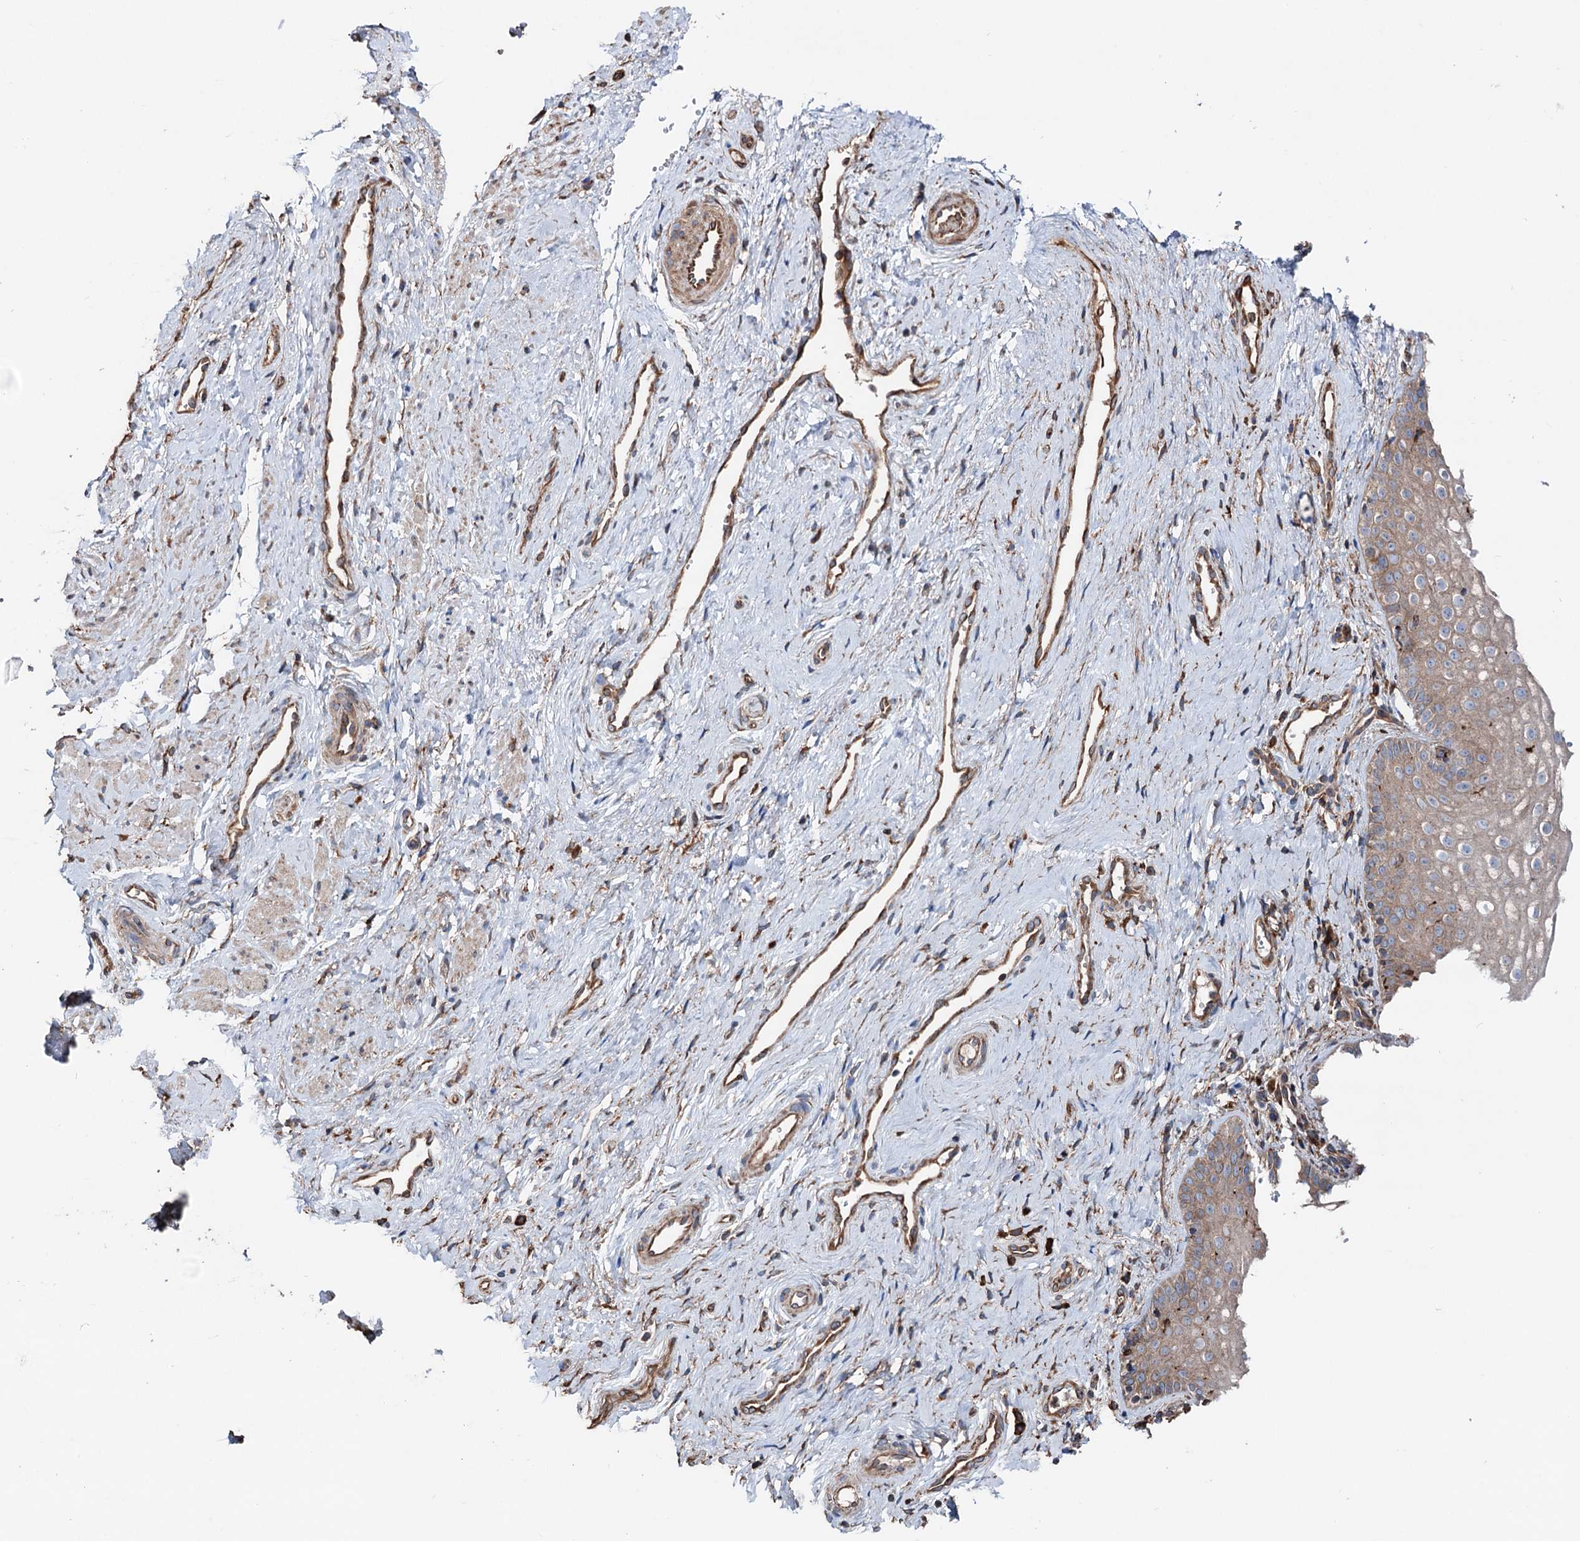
{"staining": {"intensity": "weak", "quantity": "25%-75%", "location": "cytoplasmic/membranous"}, "tissue": "vagina", "cell_type": "Squamous epithelial cells", "image_type": "normal", "snomed": [{"axis": "morphology", "description": "Normal tissue, NOS"}, {"axis": "topography", "description": "Vagina"}], "caption": "Squamous epithelial cells display low levels of weak cytoplasmic/membranous expression in approximately 25%-75% of cells in benign vagina. The protein of interest is shown in brown color, while the nuclei are stained blue.", "gene": "ERP29", "patient": {"sex": "female", "age": 46}}